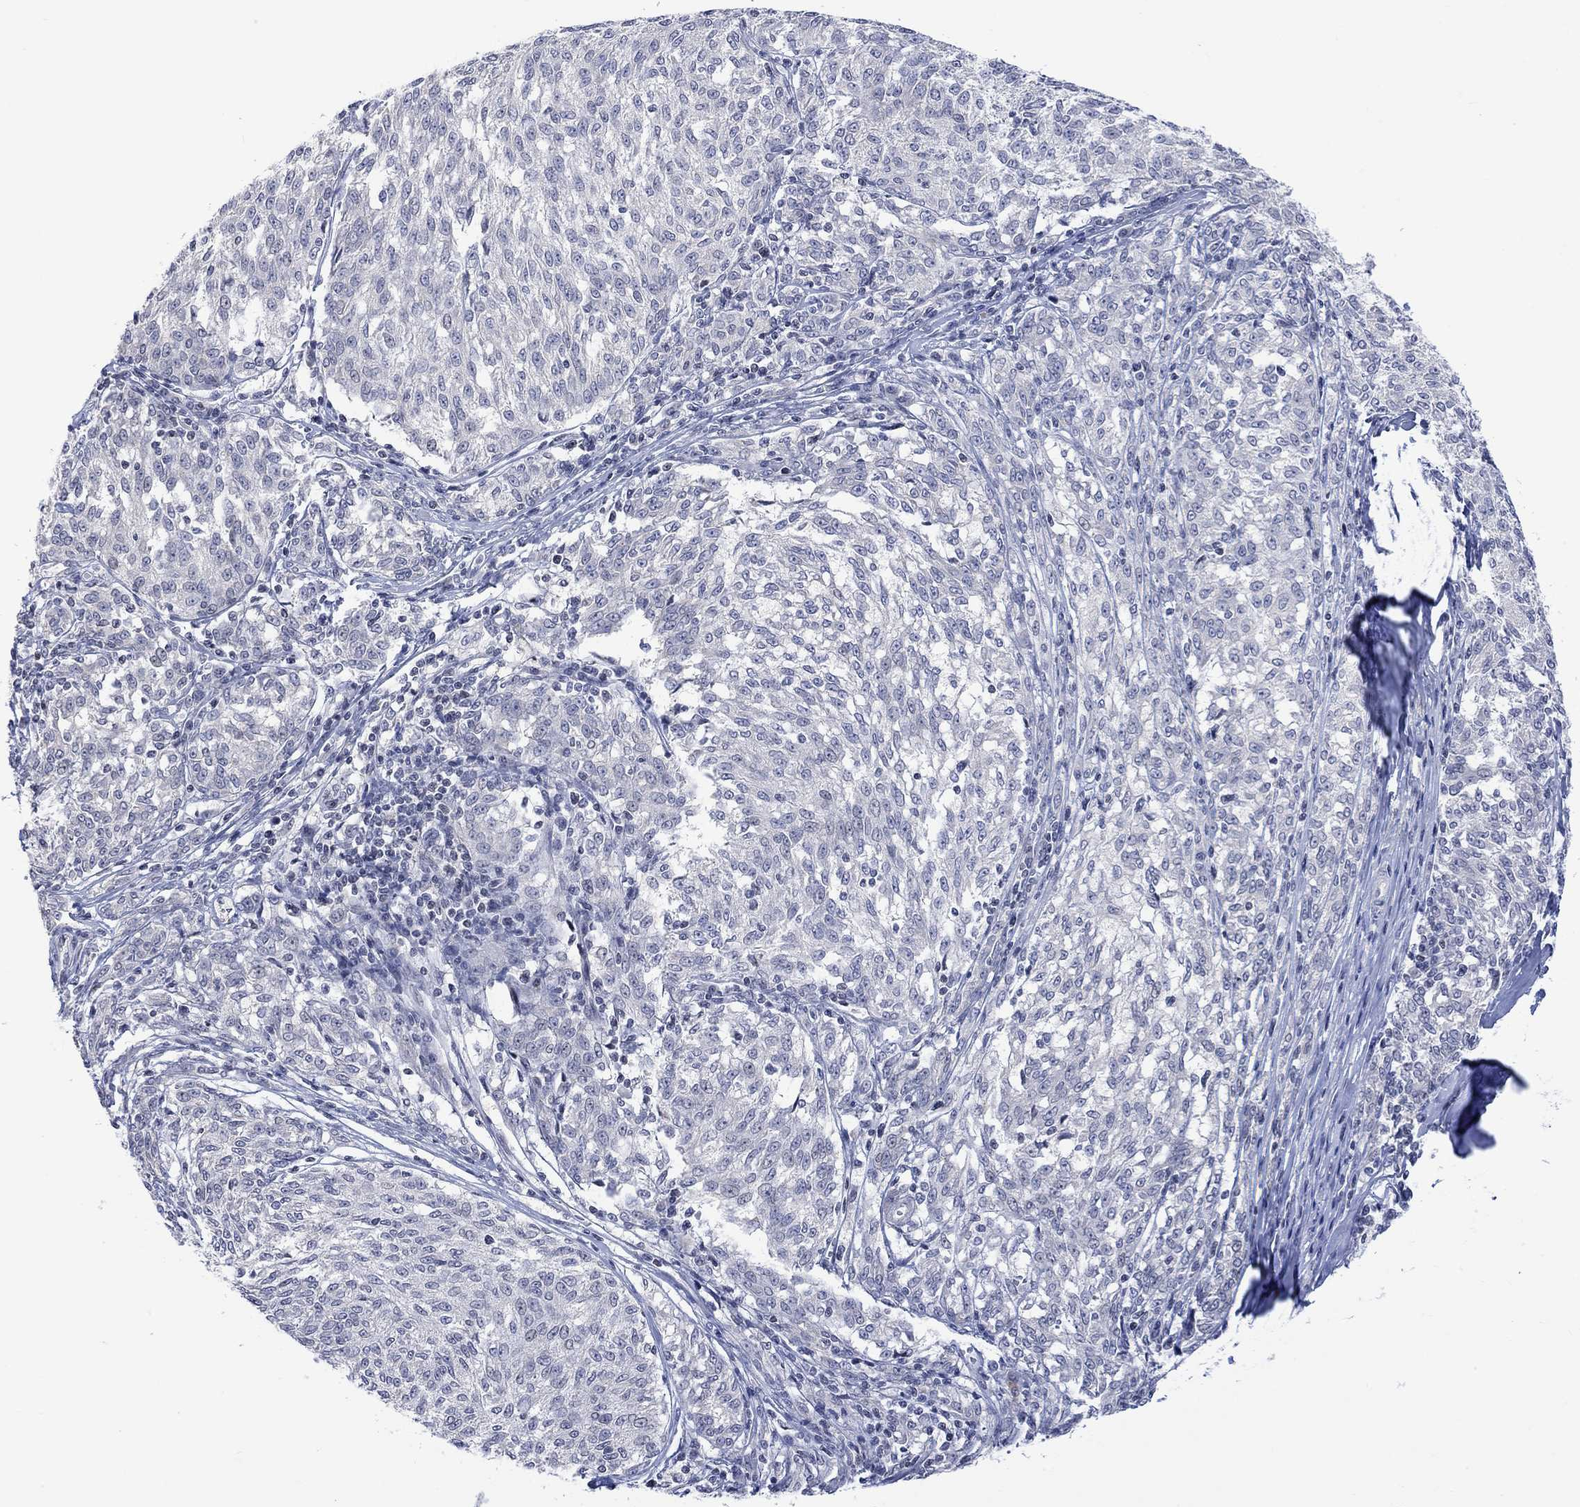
{"staining": {"intensity": "negative", "quantity": "none", "location": "none"}, "tissue": "melanoma", "cell_type": "Tumor cells", "image_type": "cancer", "snomed": [{"axis": "morphology", "description": "Malignant melanoma, NOS"}, {"axis": "topography", "description": "Skin"}], "caption": "This is an IHC photomicrograph of human malignant melanoma. There is no expression in tumor cells.", "gene": "DCX", "patient": {"sex": "female", "age": 72}}